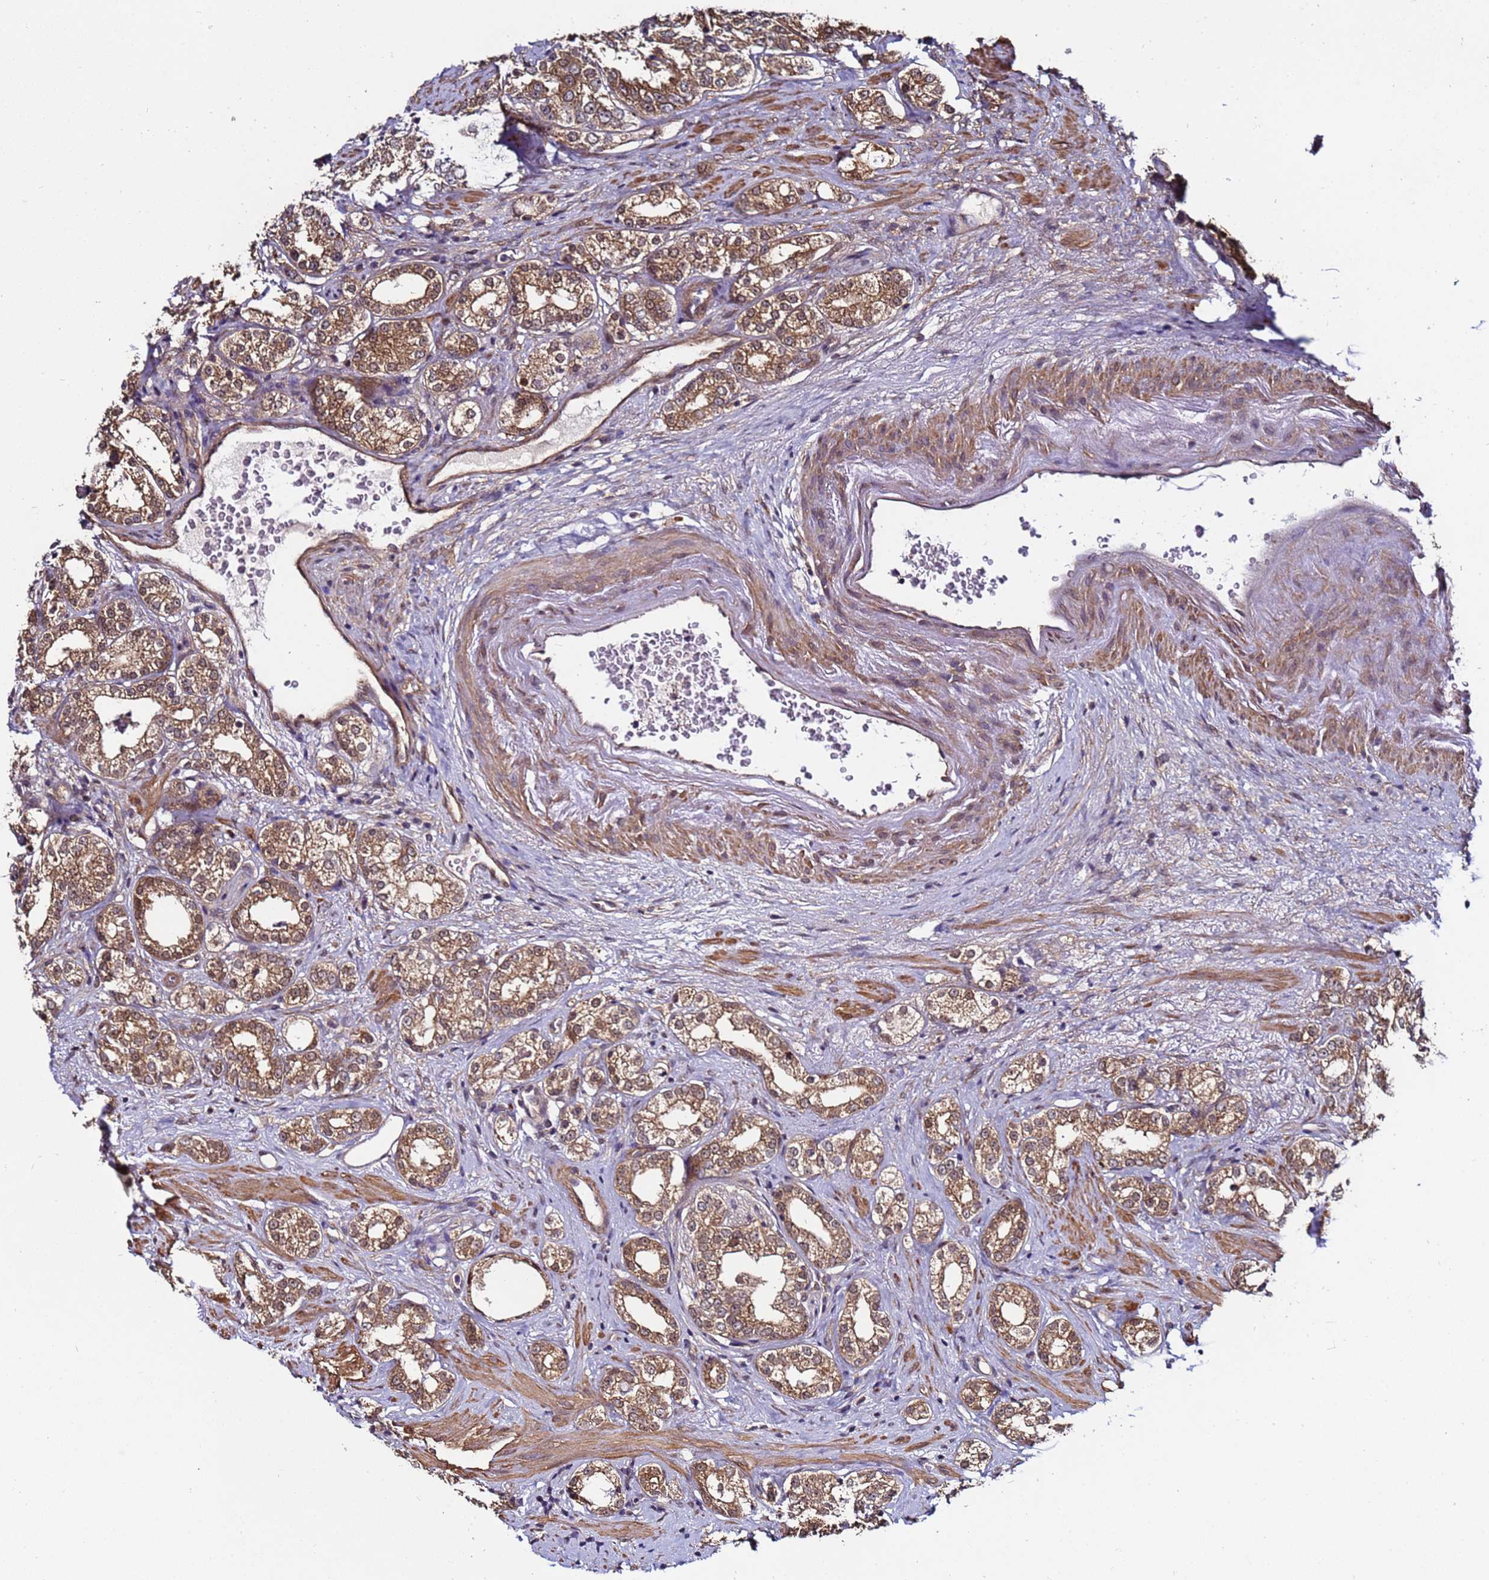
{"staining": {"intensity": "moderate", "quantity": ">75%", "location": "cytoplasmic/membranous"}, "tissue": "prostate cancer", "cell_type": "Tumor cells", "image_type": "cancer", "snomed": [{"axis": "morphology", "description": "Normal tissue, NOS"}, {"axis": "morphology", "description": "Adenocarcinoma, High grade"}, {"axis": "topography", "description": "Prostate"}], "caption": "About >75% of tumor cells in human prostate cancer demonstrate moderate cytoplasmic/membranous protein positivity as visualized by brown immunohistochemical staining.", "gene": "NAXE", "patient": {"sex": "male", "age": 83}}